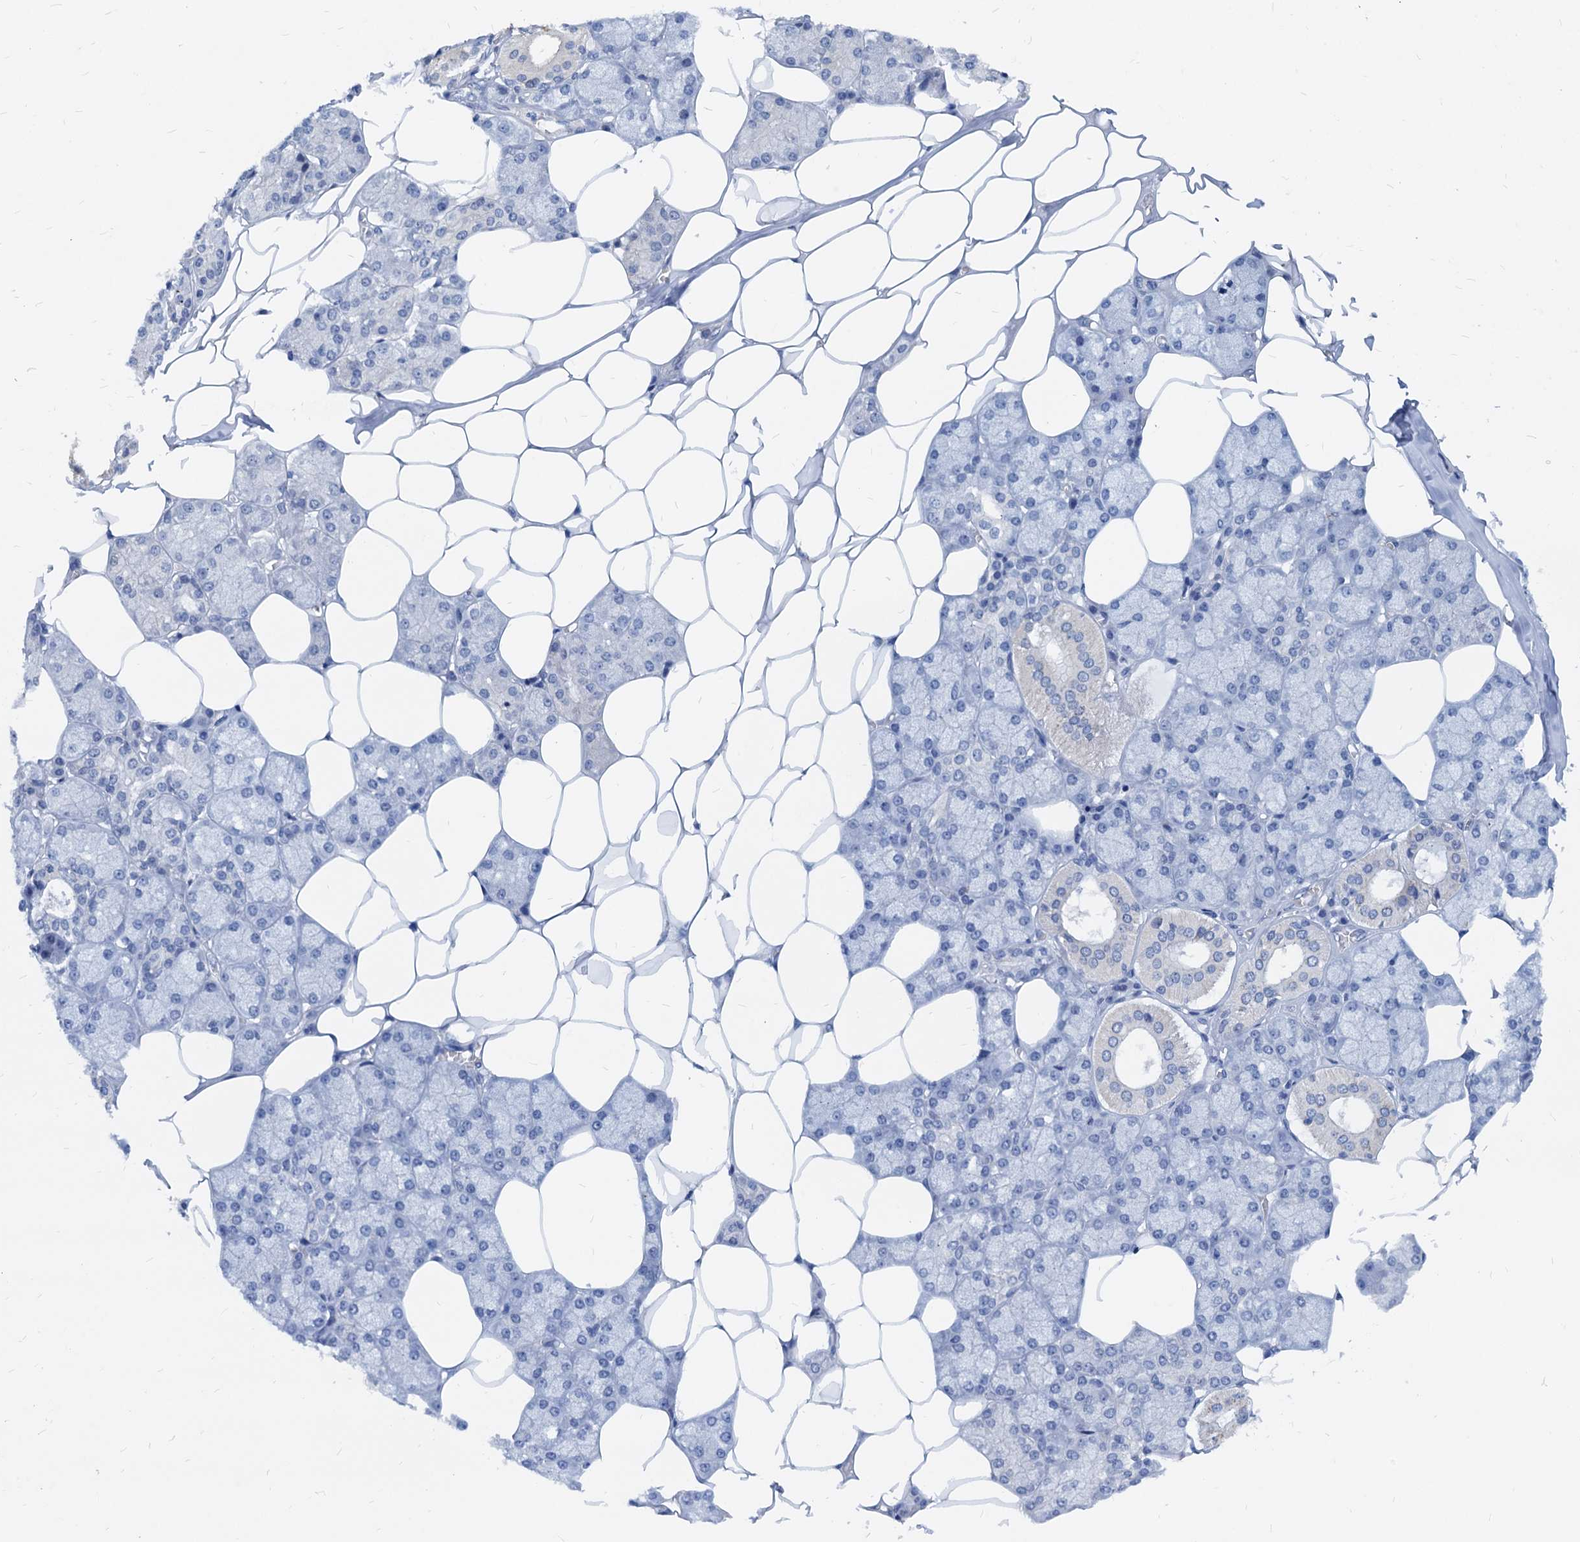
{"staining": {"intensity": "negative", "quantity": "none", "location": "none"}, "tissue": "salivary gland", "cell_type": "Glandular cells", "image_type": "normal", "snomed": [{"axis": "morphology", "description": "Normal tissue, NOS"}, {"axis": "topography", "description": "Salivary gland"}], "caption": "High power microscopy histopathology image of an immunohistochemistry photomicrograph of unremarkable salivary gland, revealing no significant expression in glandular cells. (DAB (3,3'-diaminobenzidine) immunohistochemistry, high magnification).", "gene": "HSF2", "patient": {"sex": "male", "age": 62}}